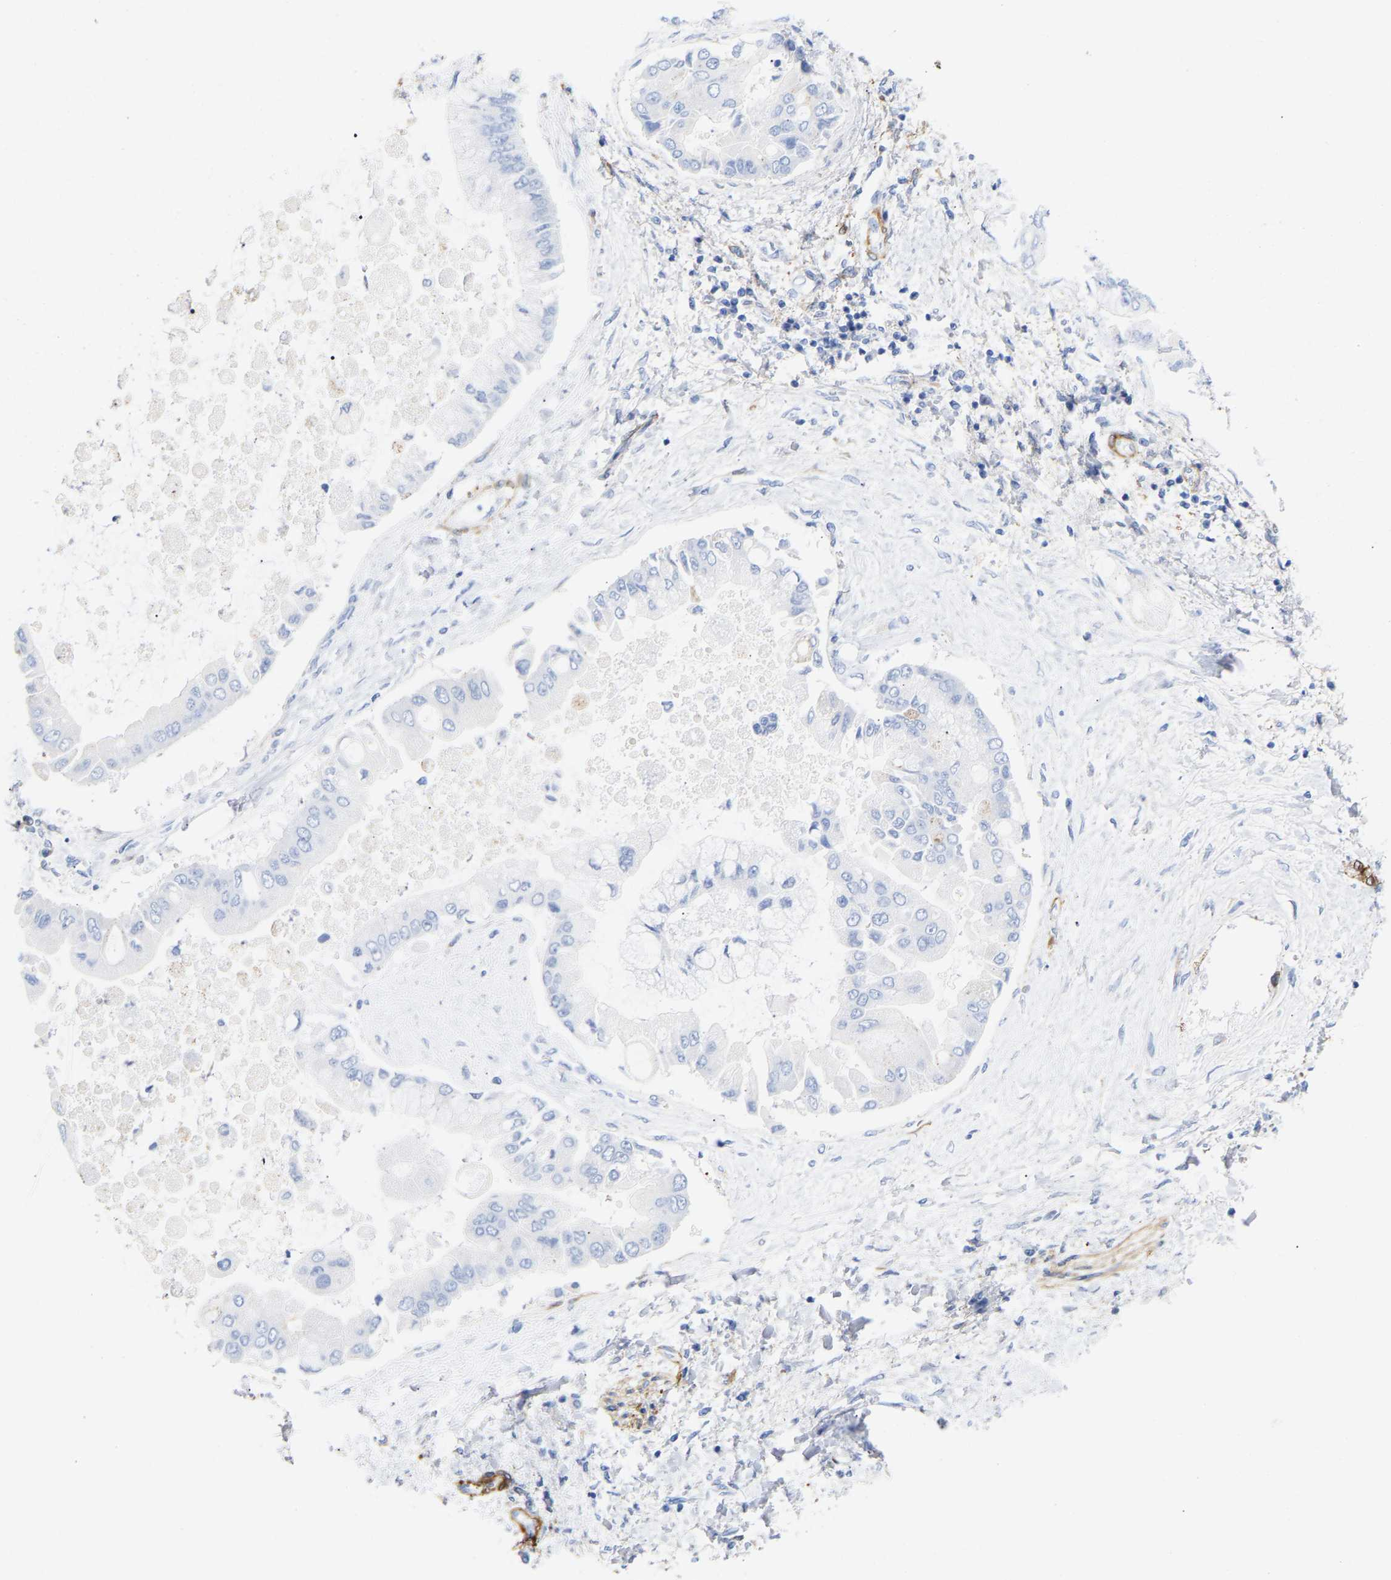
{"staining": {"intensity": "negative", "quantity": "none", "location": "none"}, "tissue": "liver cancer", "cell_type": "Tumor cells", "image_type": "cancer", "snomed": [{"axis": "morphology", "description": "Cholangiocarcinoma"}, {"axis": "topography", "description": "Liver"}], "caption": "IHC histopathology image of neoplastic tissue: liver cancer (cholangiocarcinoma) stained with DAB exhibits no significant protein positivity in tumor cells.", "gene": "AMPH", "patient": {"sex": "male", "age": 50}}